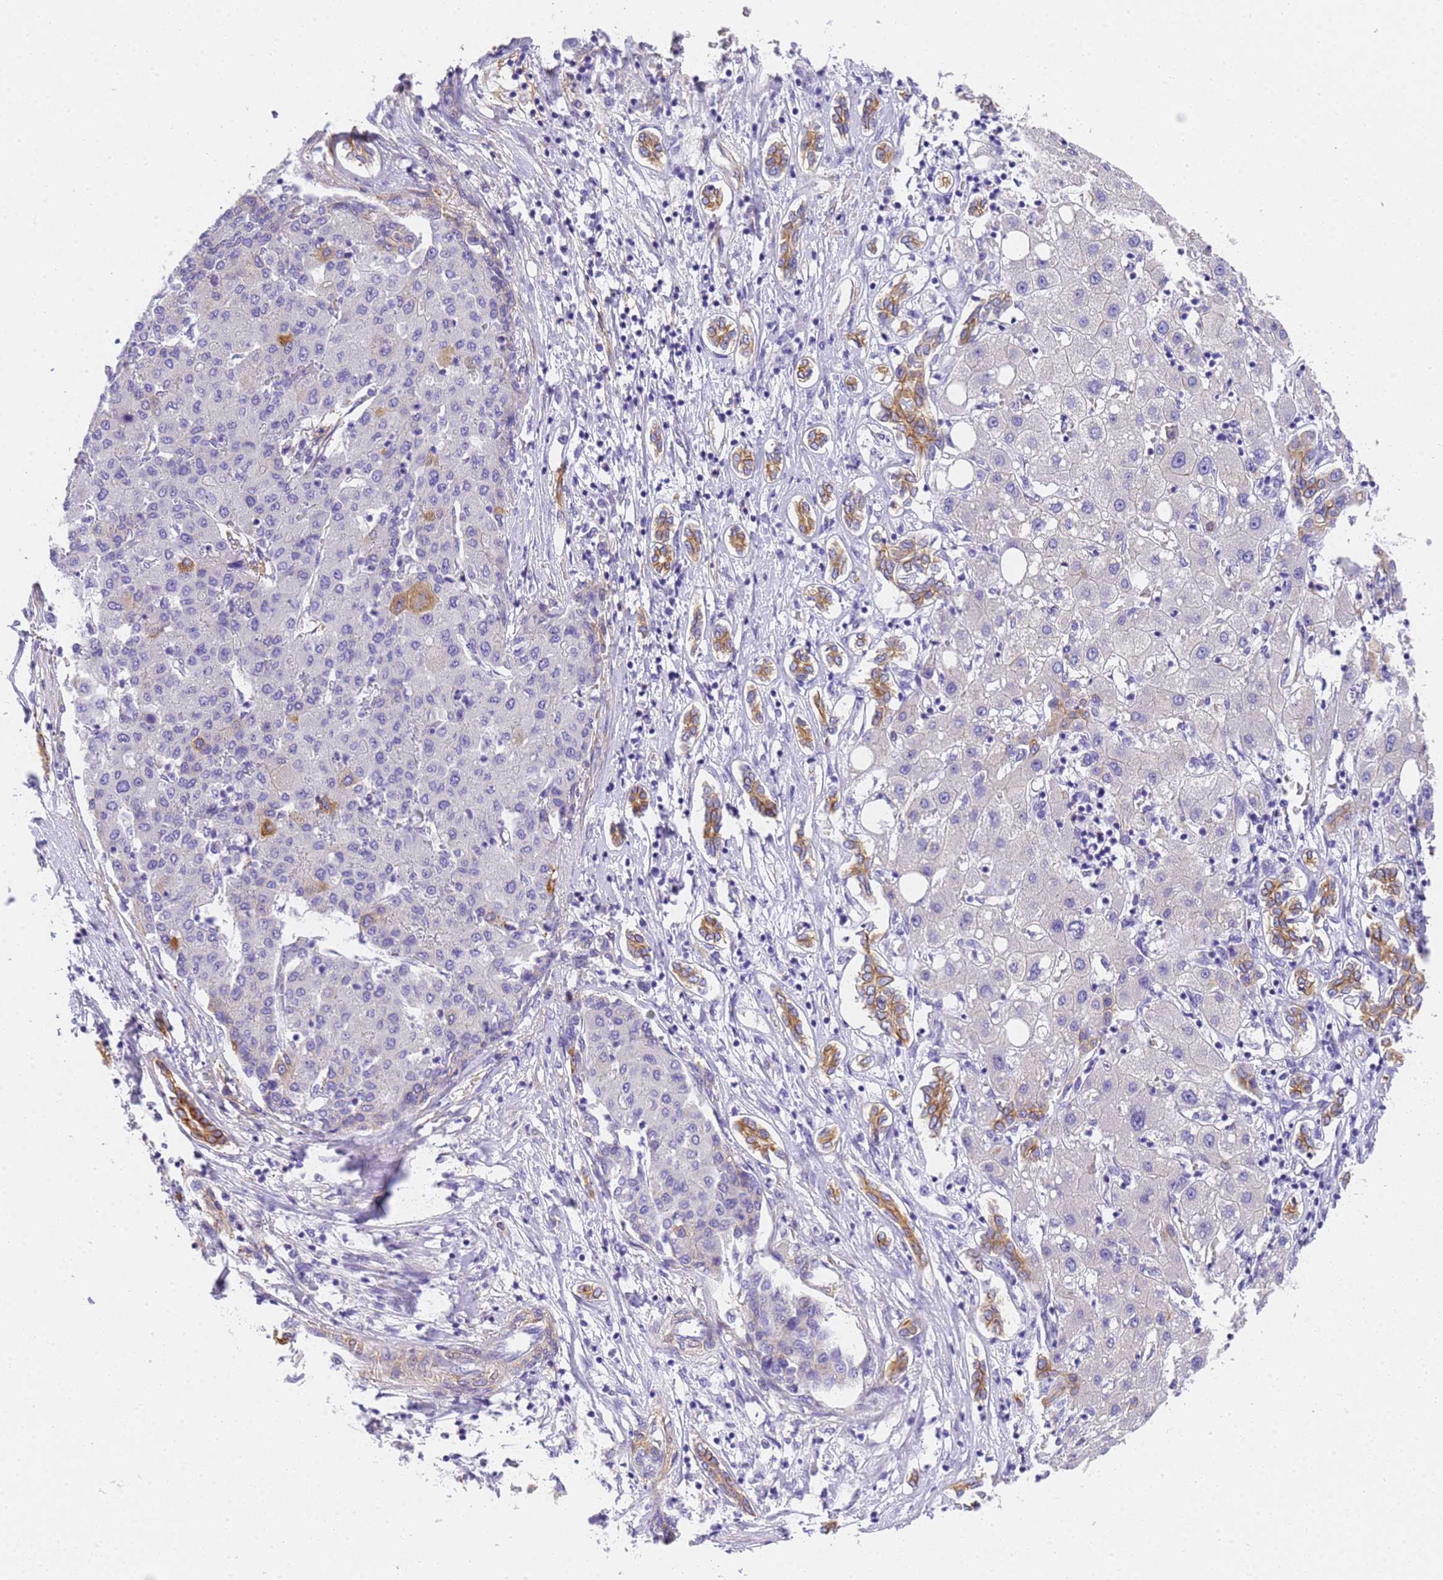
{"staining": {"intensity": "moderate", "quantity": "<25%", "location": "cytoplasmic/membranous"}, "tissue": "liver cancer", "cell_type": "Tumor cells", "image_type": "cancer", "snomed": [{"axis": "morphology", "description": "Carcinoma, Hepatocellular, NOS"}, {"axis": "topography", "description": "Liver"}], "caption": "Immunohistochemical staining of human liver cancer demonstrates low levels of moderate cytoplasmic/membranous protein staining in approximately <25% of tumor cells.", "gene": "MVB12A", "patient": {"sex": "male", "age": 65}}